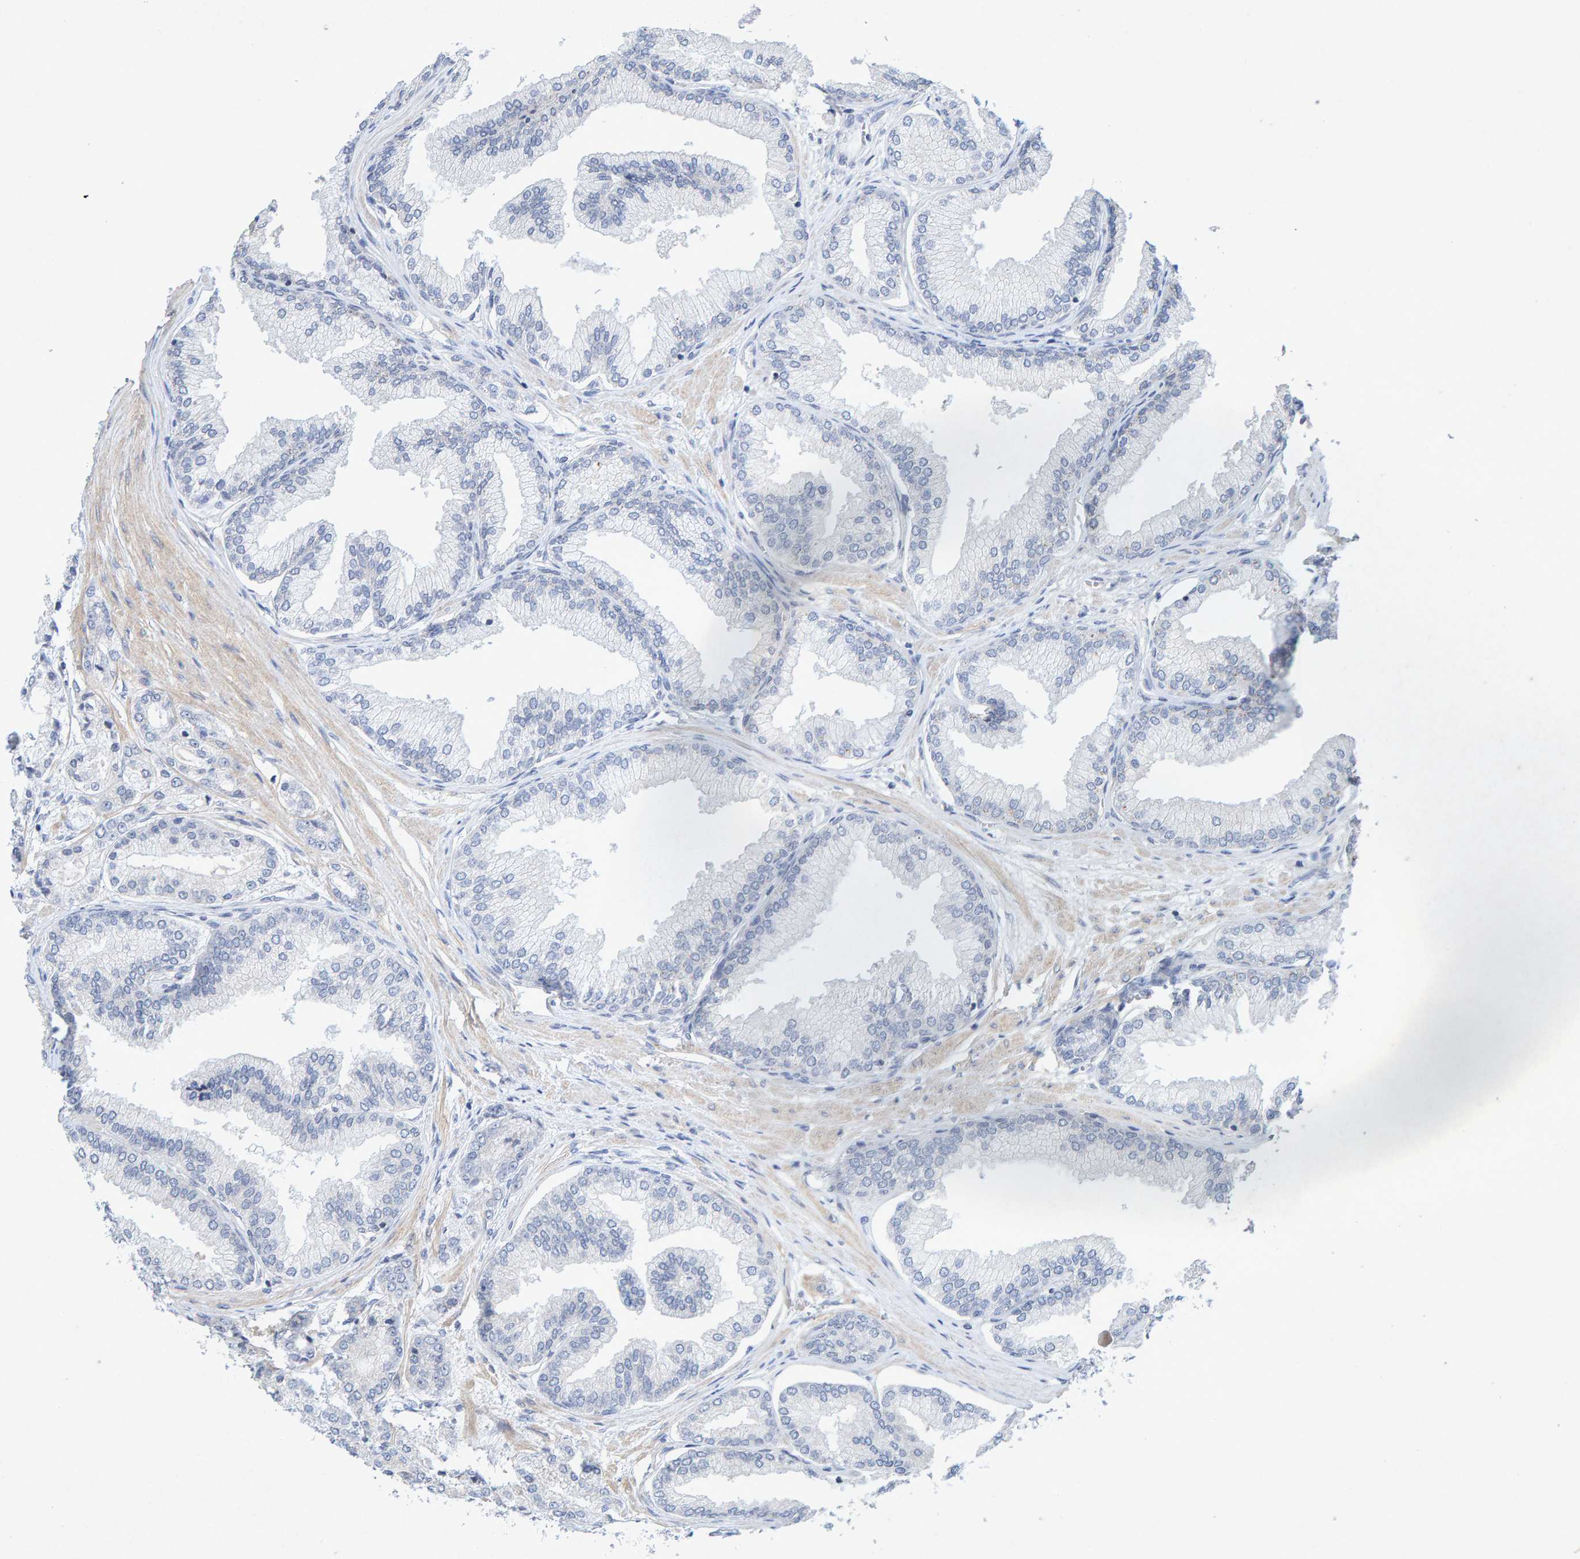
{"staining": {"intensity": "negative", "quantity": "none", "location": "none"}, "tissue": "prostate cancer", "cell_type": "Tumor cells", "image_type": "cancer", "snomed": [{"axis": "morphology", "description": "Adenocarcinoma, High grade"}, {"axis": "topography", "description": "Prostate"}], "caption": "Tumor cells show no significant protein expression in prostate cancer (adenocarcinoma (high-grade)).", "gene": "CDH2", "patient": {"sex": "male", "age": 59}}